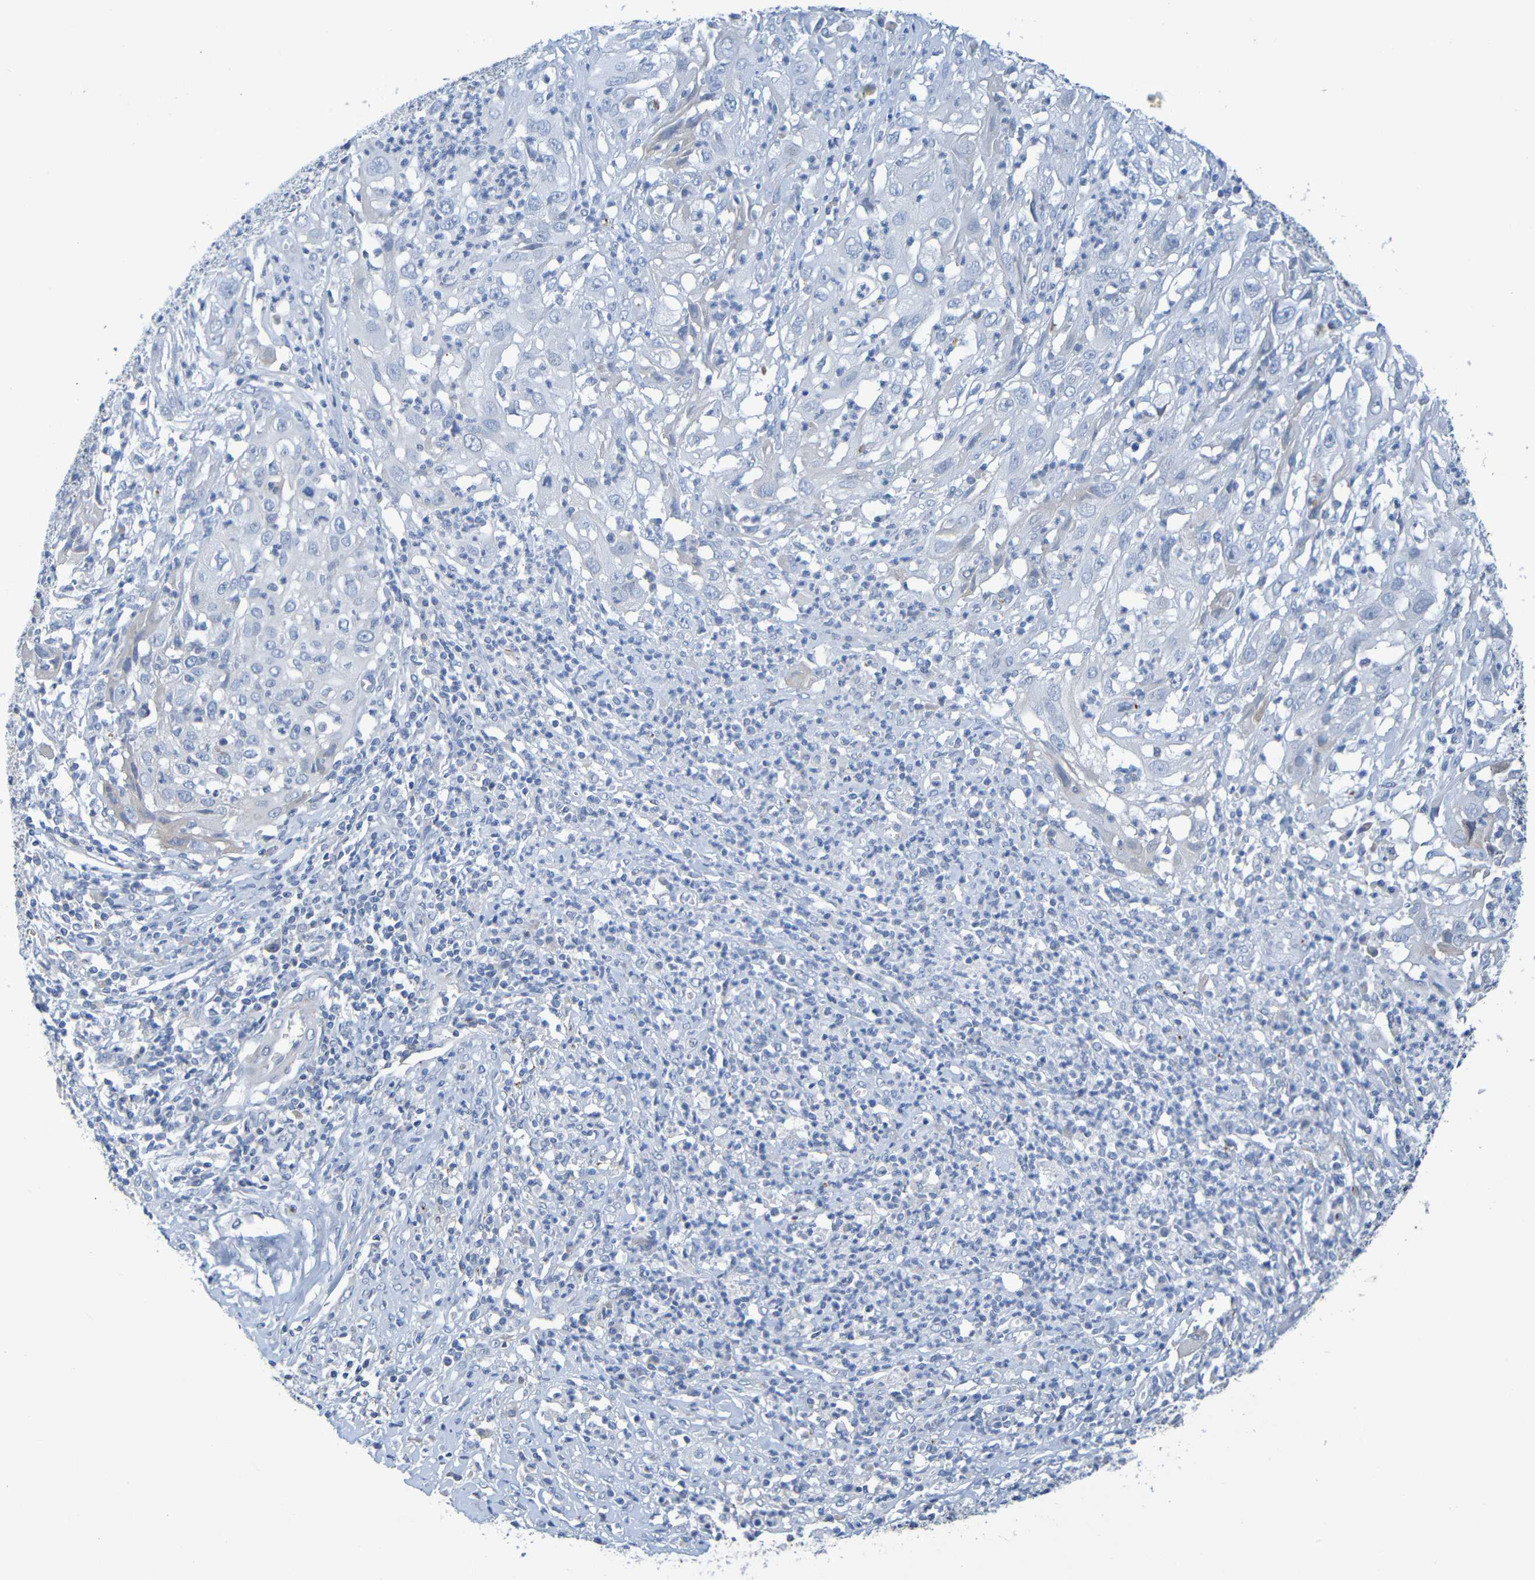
{"staining": {"intensity": "negative", "quantity": "none", "location": "none"}, "tissue": "cervical cancer", "cell_type": "Tumor cells", "image_type": "cancer", "snomed": [{"axis": "morphology", "description": "Squamous cell carcinoma, NOS"}, {"axis": "topography", "description": "Cervix"}], "caption": "A histopathology image of human squamous cell carcinoma (cervical) is negative for staining in tumor cells. The staining is performed using DAB brown chromogen with nuclei counter-stained in using hematoxylin.", "gene": "IL10", "patient": {"sex": "female", "age": 32}}